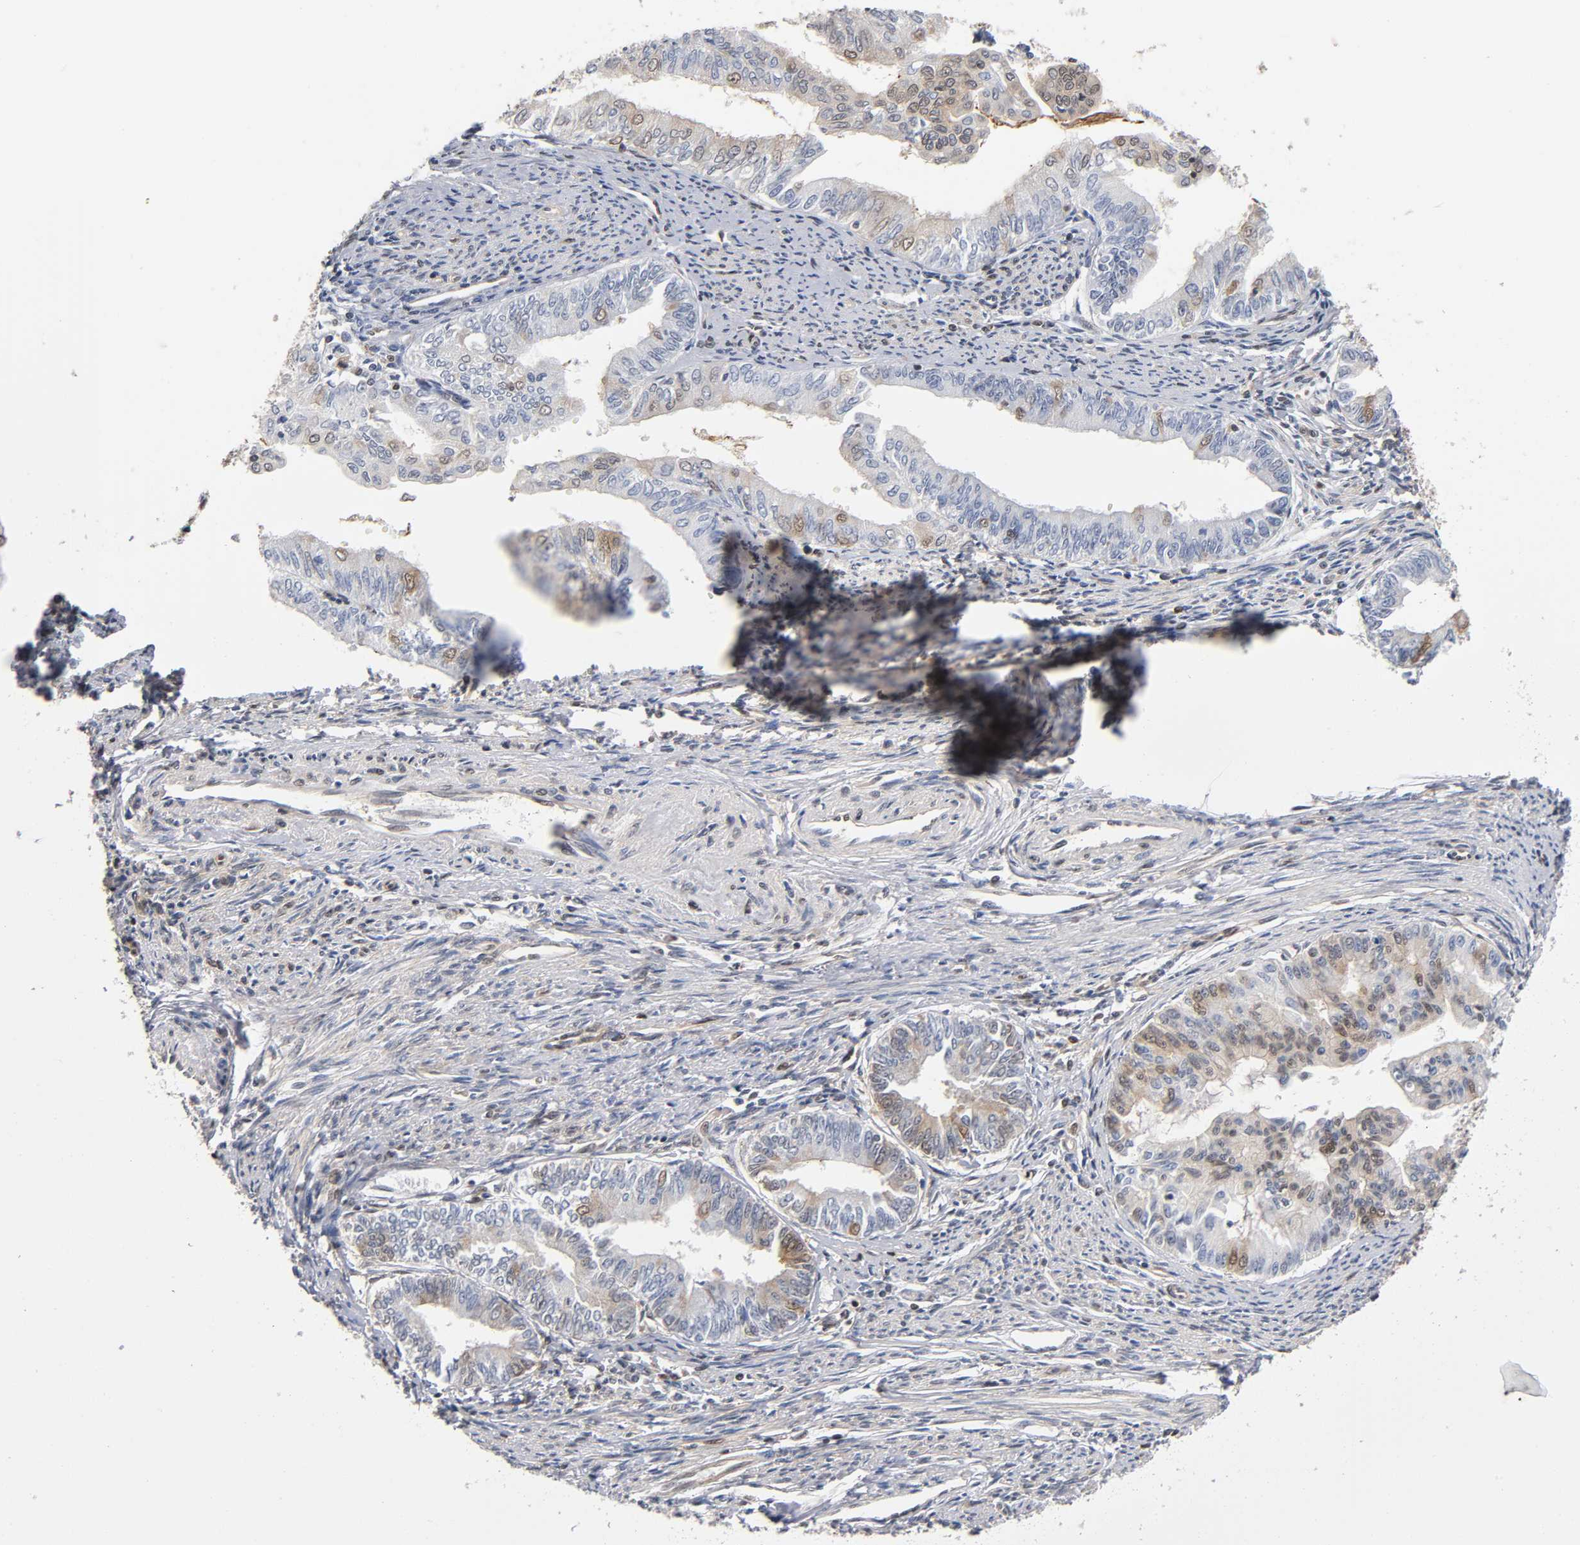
{"staining": {"intensity": "weak", "quantity": "<25%", "location": "nuclear"}, "tissue": "endometrial cancer", "cell_type": "Tumor cells", "image_type": "cancer", "snomed": [{"axis": "morphology", "description": "Adenocarcinoma, NOS"}, {"axis": "topography", "description": "Endometrium"}], "caption": "Protein analysis of endometrial cancer (adenocarcinoma) demonstrates no significant staining in tumor cells.", "gene": "ILKAP", "patient": {"sex": "female", "age": 66}}